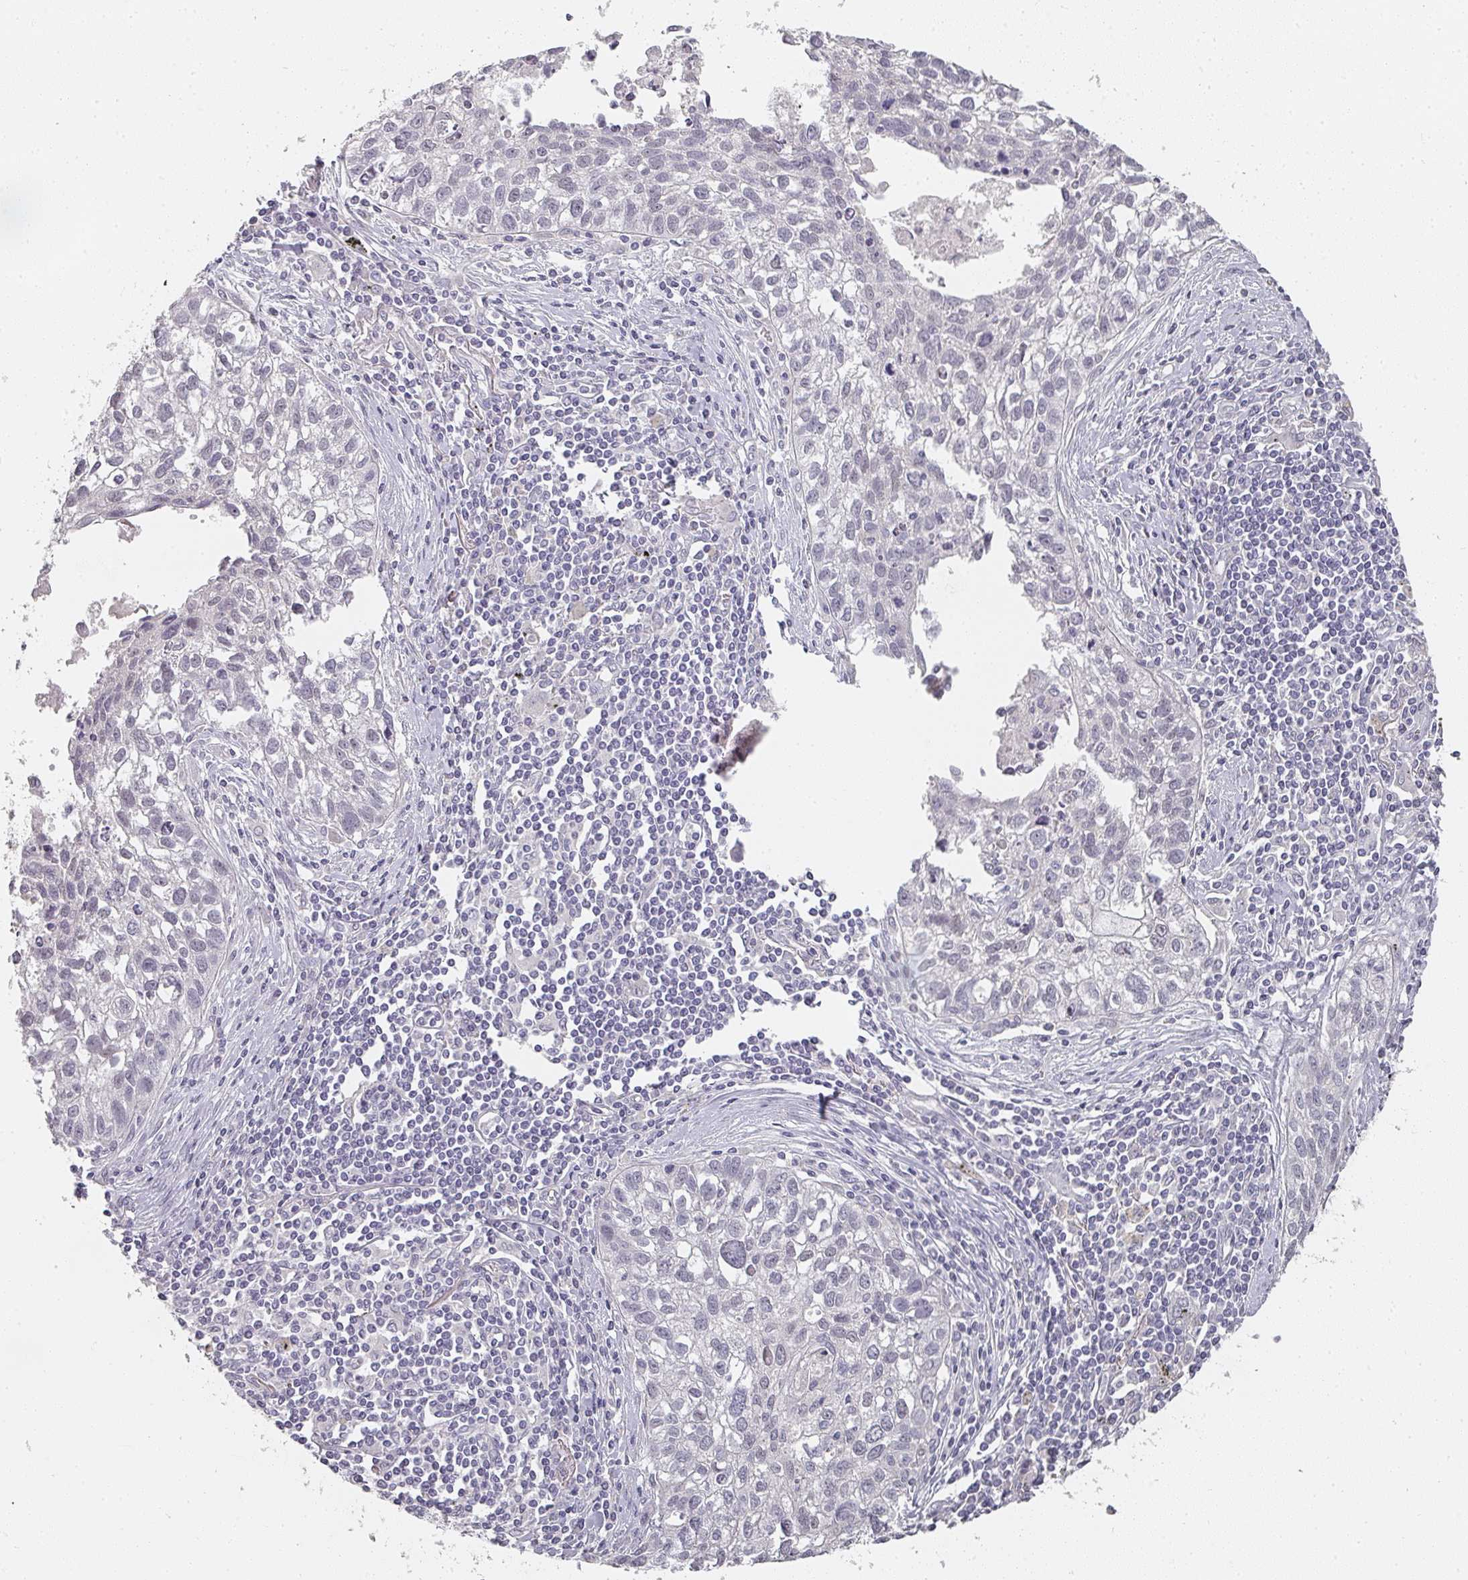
{"staining": {"intensity": "negative", "quantity": "none", "location": "none"}, "tissue": "lung cancer", "cell_type": "Tumor cells", "image_type": "cancer", "snomed": [{"axis": "morphology", "description": "Squamous cell carcinoma, NOS"}, {"axis": "topography", "description": "Lung"}], "caption": "IHC of squamous cell carcinoma (lung) reveals no positivity in tumor cells. Brightfield microscopy of immunohistochemistry stained with DAB (3,3'-diaminobenzidine) (brown) and hematoxylin (blue), captured at high magnification.", "gene": "SHISA2", "patient": {"sex": "male", "age": 74}}